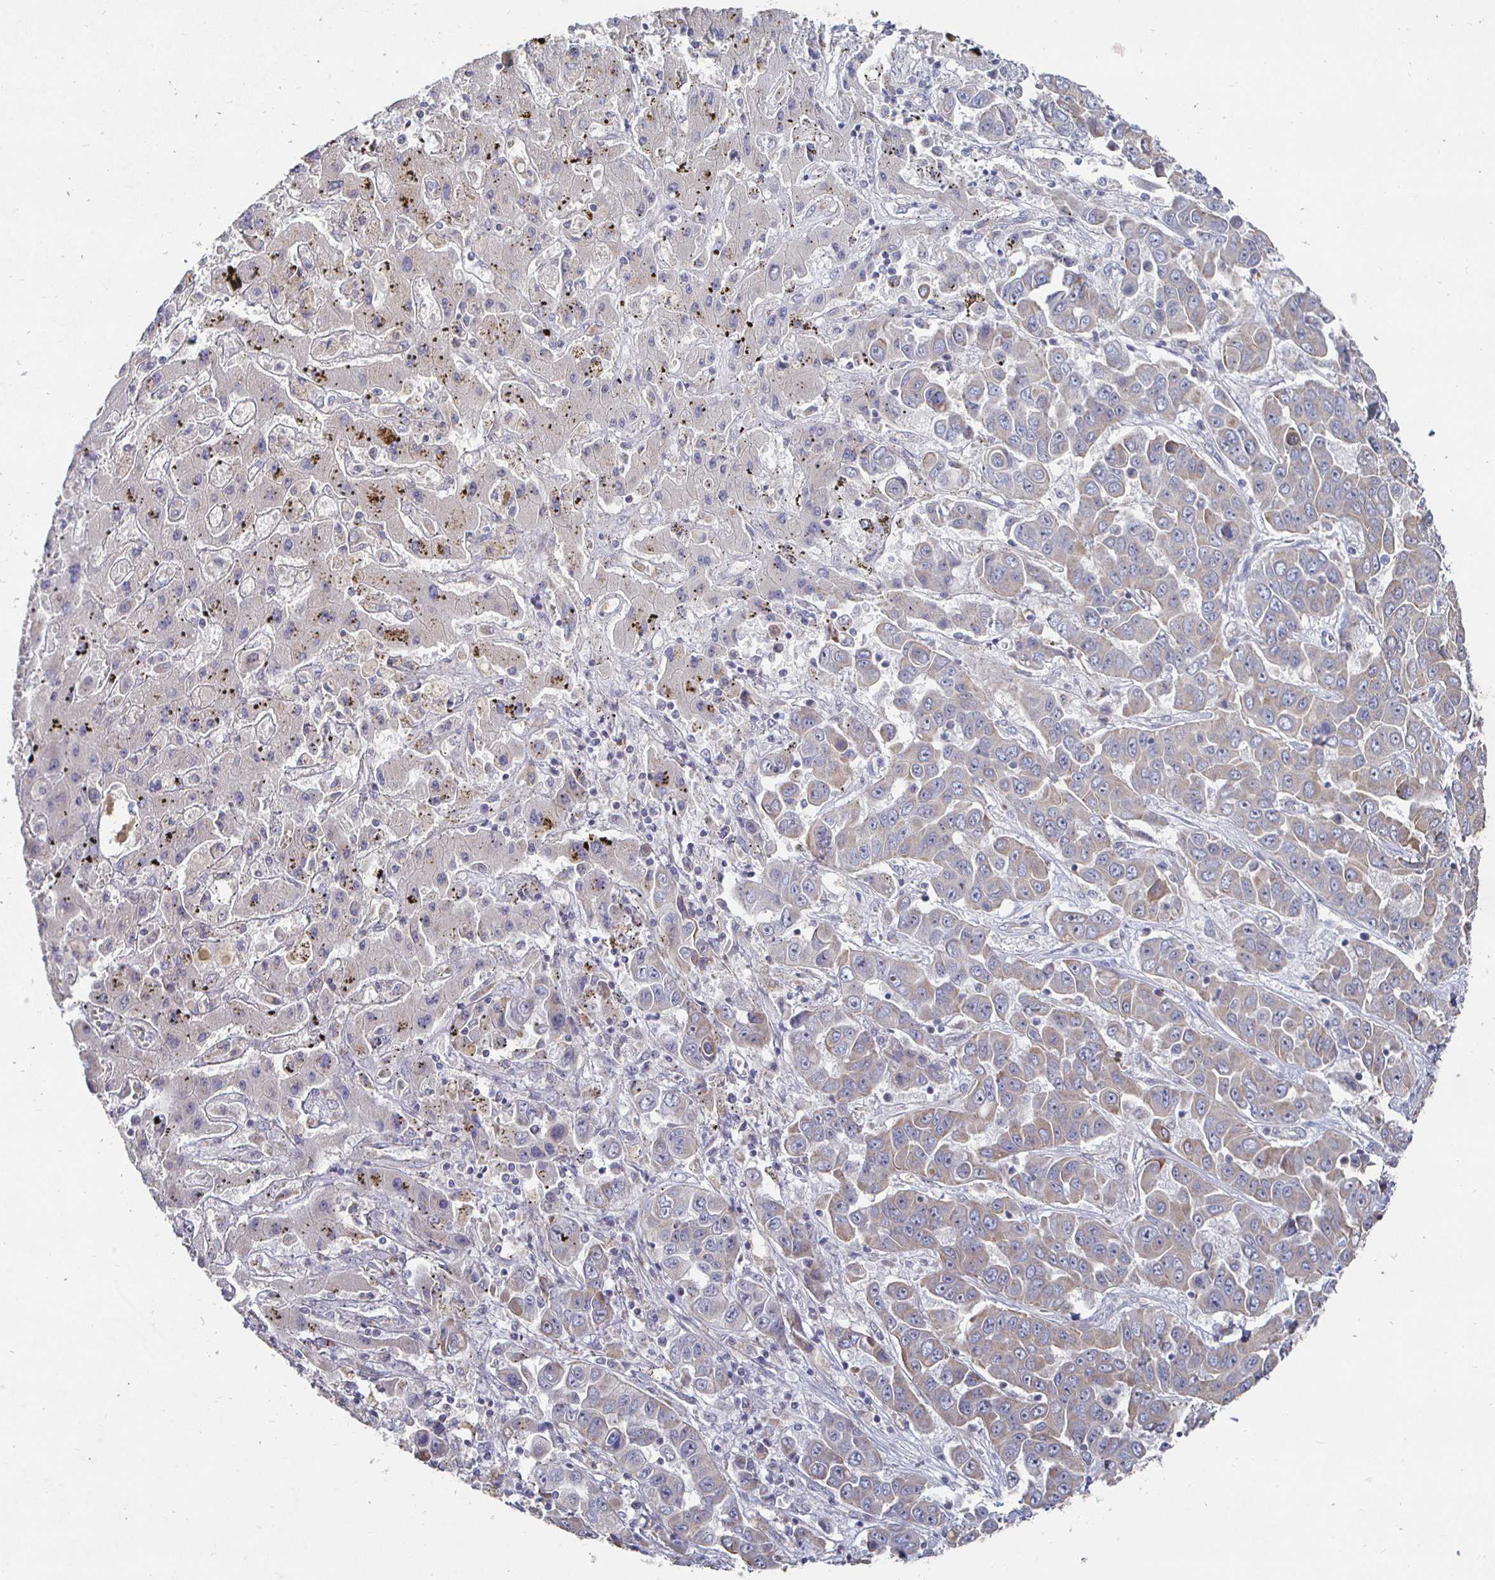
{"staining": {"intensity": "weak", "quantity": "25%-75%", "location": "cytoplasmic/membranous"}, "tissue": "liver cancer", "cell_type": "Tumor cells", "image_type": "cancer", "snomed": [{"axis": "morphology", "description": "Cholangiocarcinoma"}, {"axis": "topography", "description": "Liver"}], "caption": "Immunohistochemistry of human cholangiocarcinoma (liver) displays low levels of weak cytoplasmic/membranous positivity in about 25%-75% of tumor cells. Using DAB (brown) and hematoxylin (blue) stains, captured at high magnification using brightfield microscopy.", "gene": "NRSN1", "patient": {"sex": "female", "age": 52}}